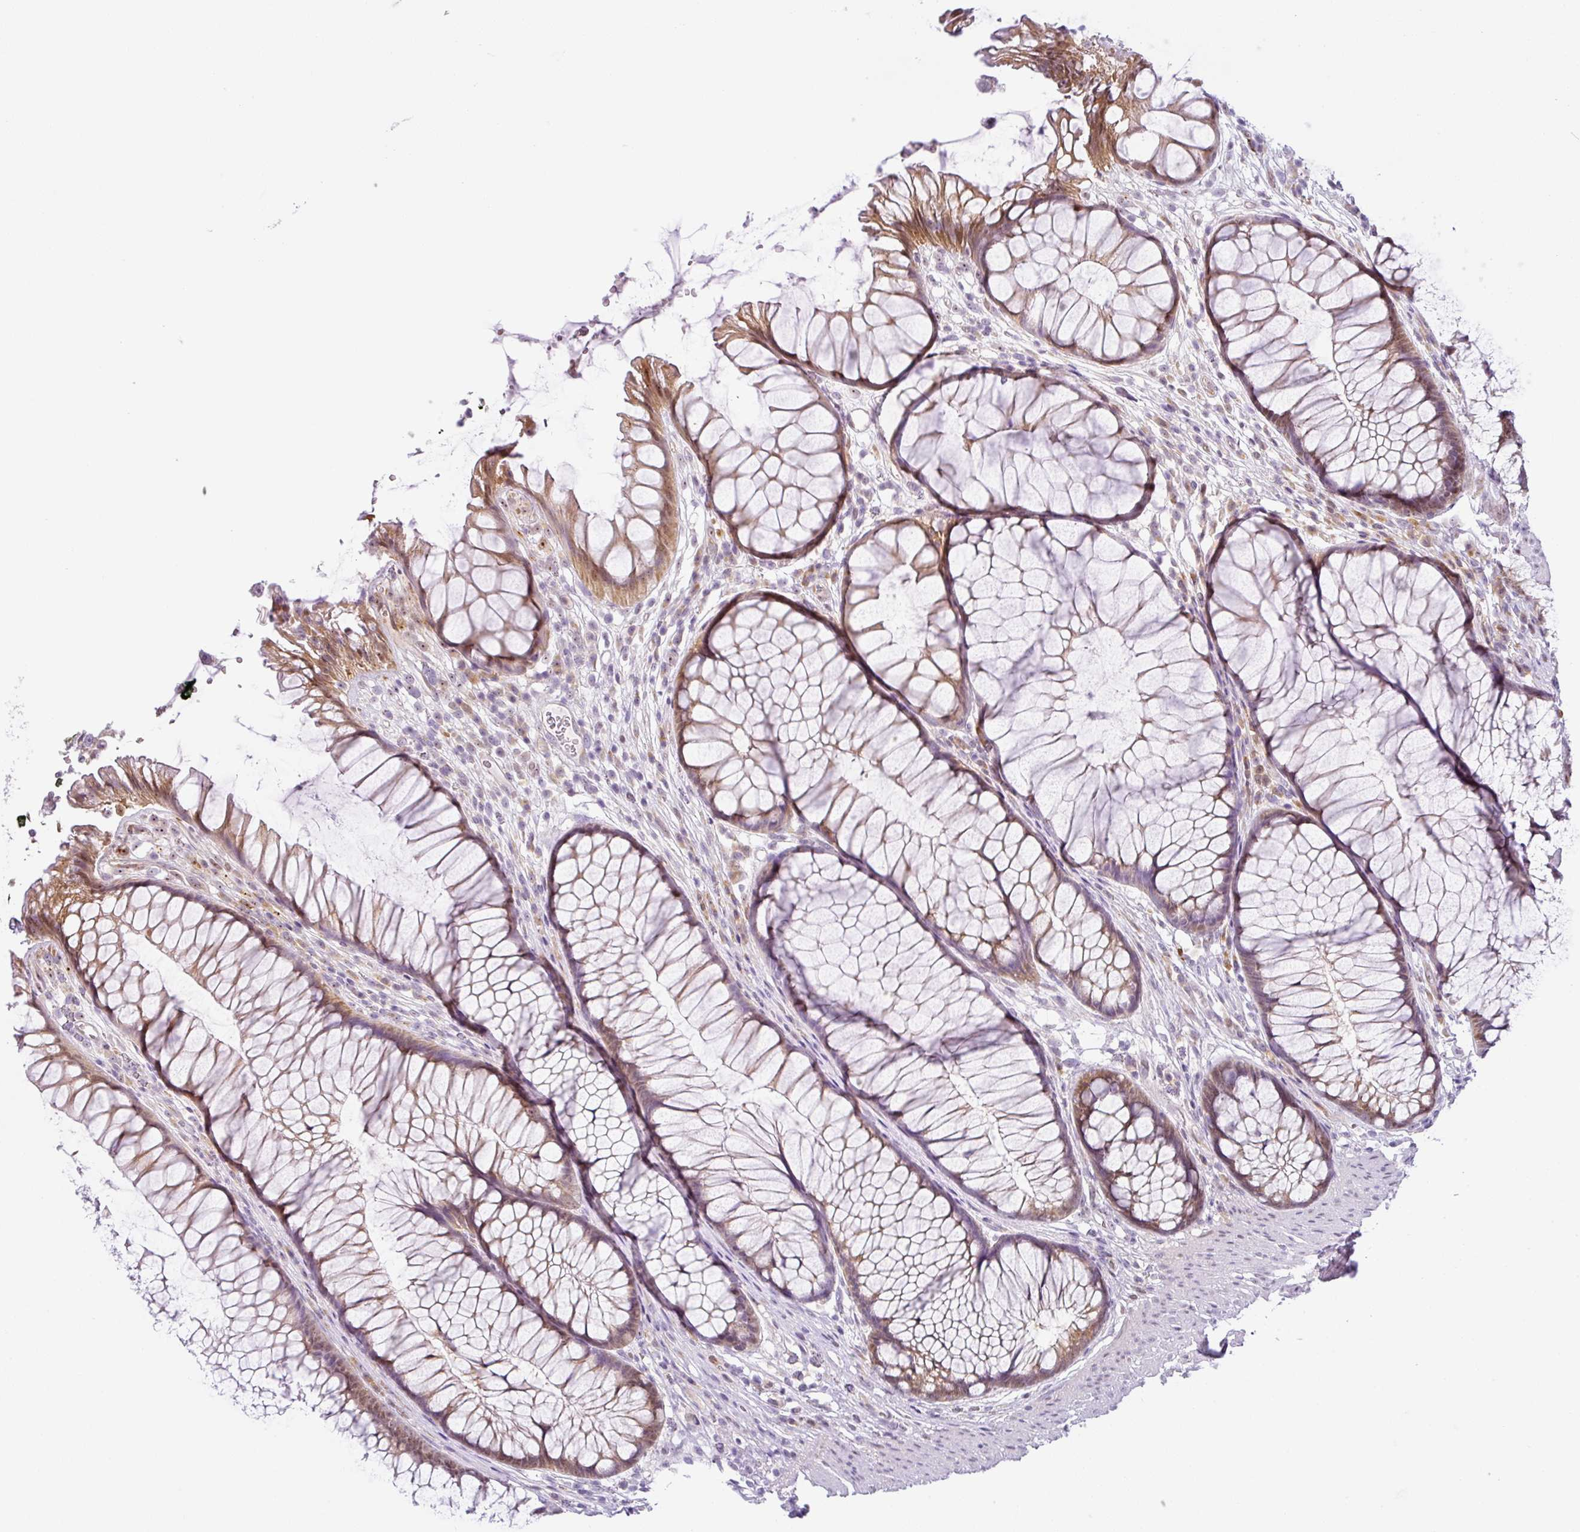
{"staining": {"intensity": "moderate", "quantity": ">75%", "location": "cytoplasmic/membranous,nuclear"}, "tissue": "rectum", "cell_type": "Glandular cells", "image_type": "normal", "snomed": [{"axis": "morphology", "description": "Normal tissue, NOS"}, {"axis": "topography", "description": "Smooth muscle"}, {"axis": "topography", "description": "Rectum"}], "caption": "Protein analysis of unremarkable rectum demonstrates moderate cytoplasmic/membranous,nuclear positivity in approximately >75% of glandular cells.", "gene": "NDUFB2", "patient": {"sex": "male", "age": 53}}